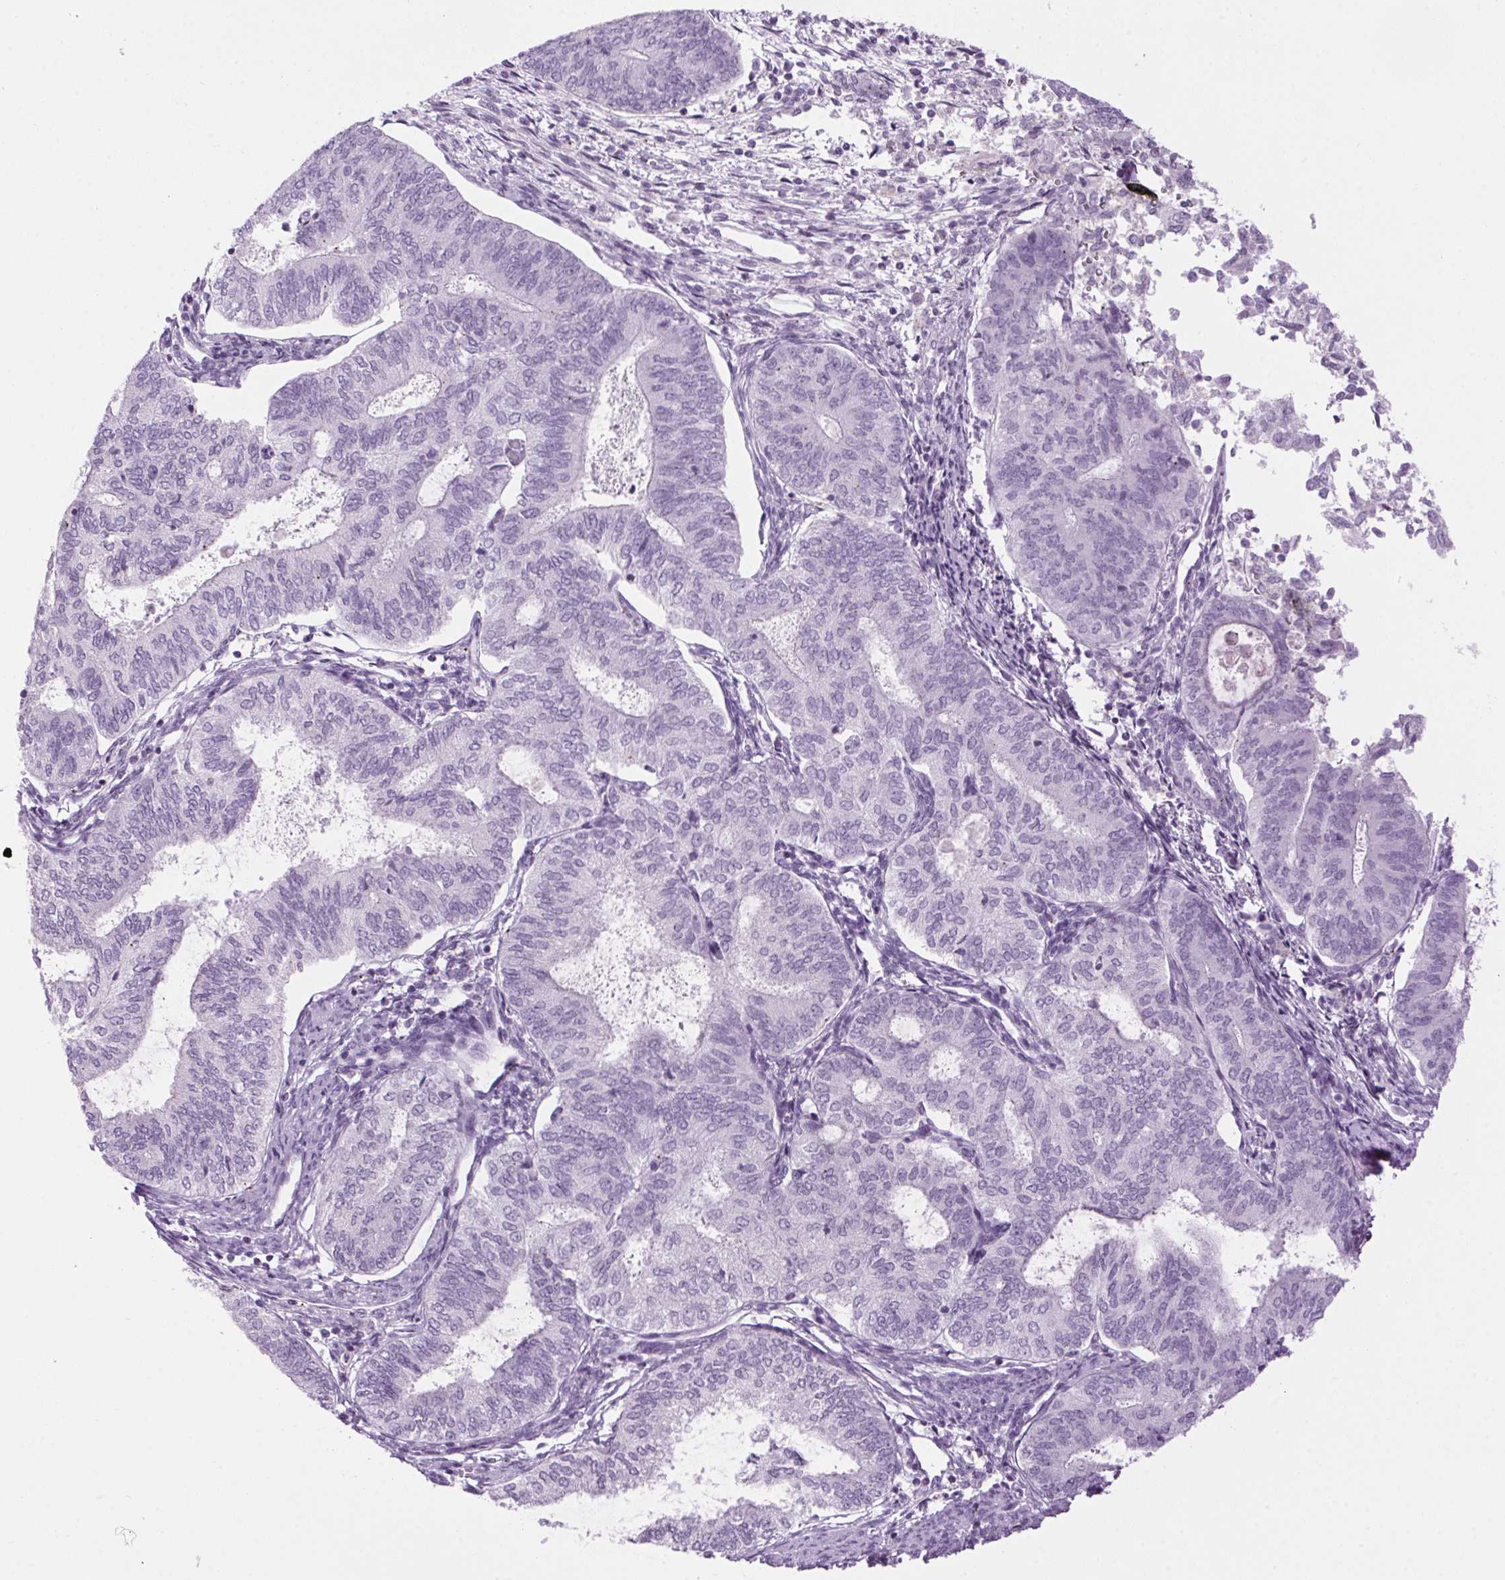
{"staining": {"intensity": "negative", "quantity": "none", "location": "none"}, "tissue": "endometrial cancer", "cell_type": "Tumor cells", "image_type": "cancer", "snomed": [{"axis": "morphology", "description": "Adenocarcinoma, NOS"}, {"axis": "topography", "description": "Endometrium"}], "caption": "Immunohistochemistry of endometrial adenocarcinoma shows no expression in tumor cells.", "gene": "TMEM88B", "patient": {"sex": "female", "age": 65}}